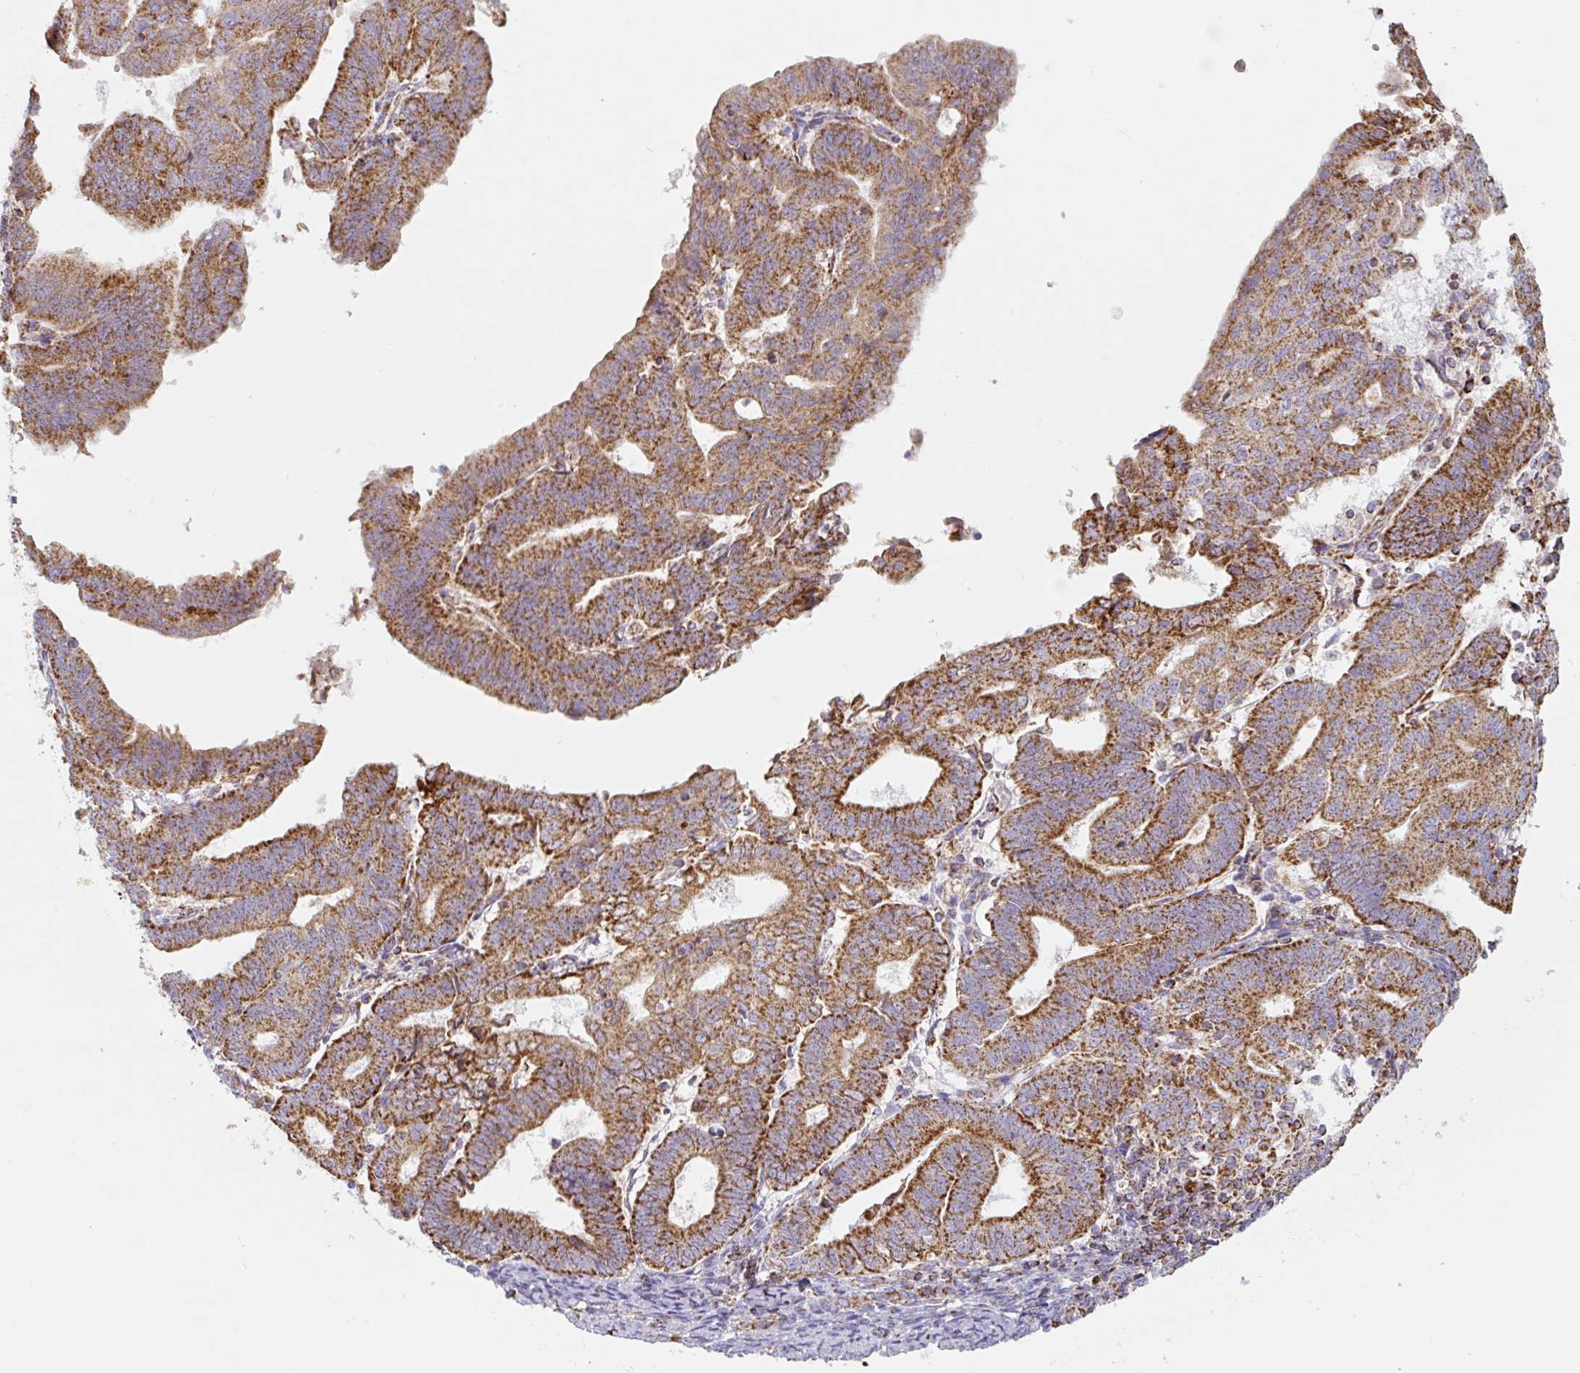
{"staining": {"intensity": "strong", "quantity": ">75%", "location": "cytoplasmic/membranous"}, "tissue": "endometrial cancer", "cell_type": "Tumor cells", "image_type": "cancer", "snomed": [{"axis": "morphology", "description": "Adenocarcinoma, NOS"}, {"axis": "topography", "description": "Endometrium"}], "caption": "The image reveals staining of adenocarcinoma (endometrial), revealing strong cytoplasmic/membranous protein expression (brown color) within tumor cells. (Stains: DAB in brown, nuclei in blue, Microscopy: brightfield microscopy at high magnification).", "gene": "MT-CO2", "patient": {"sex": "female", "age": 70}}